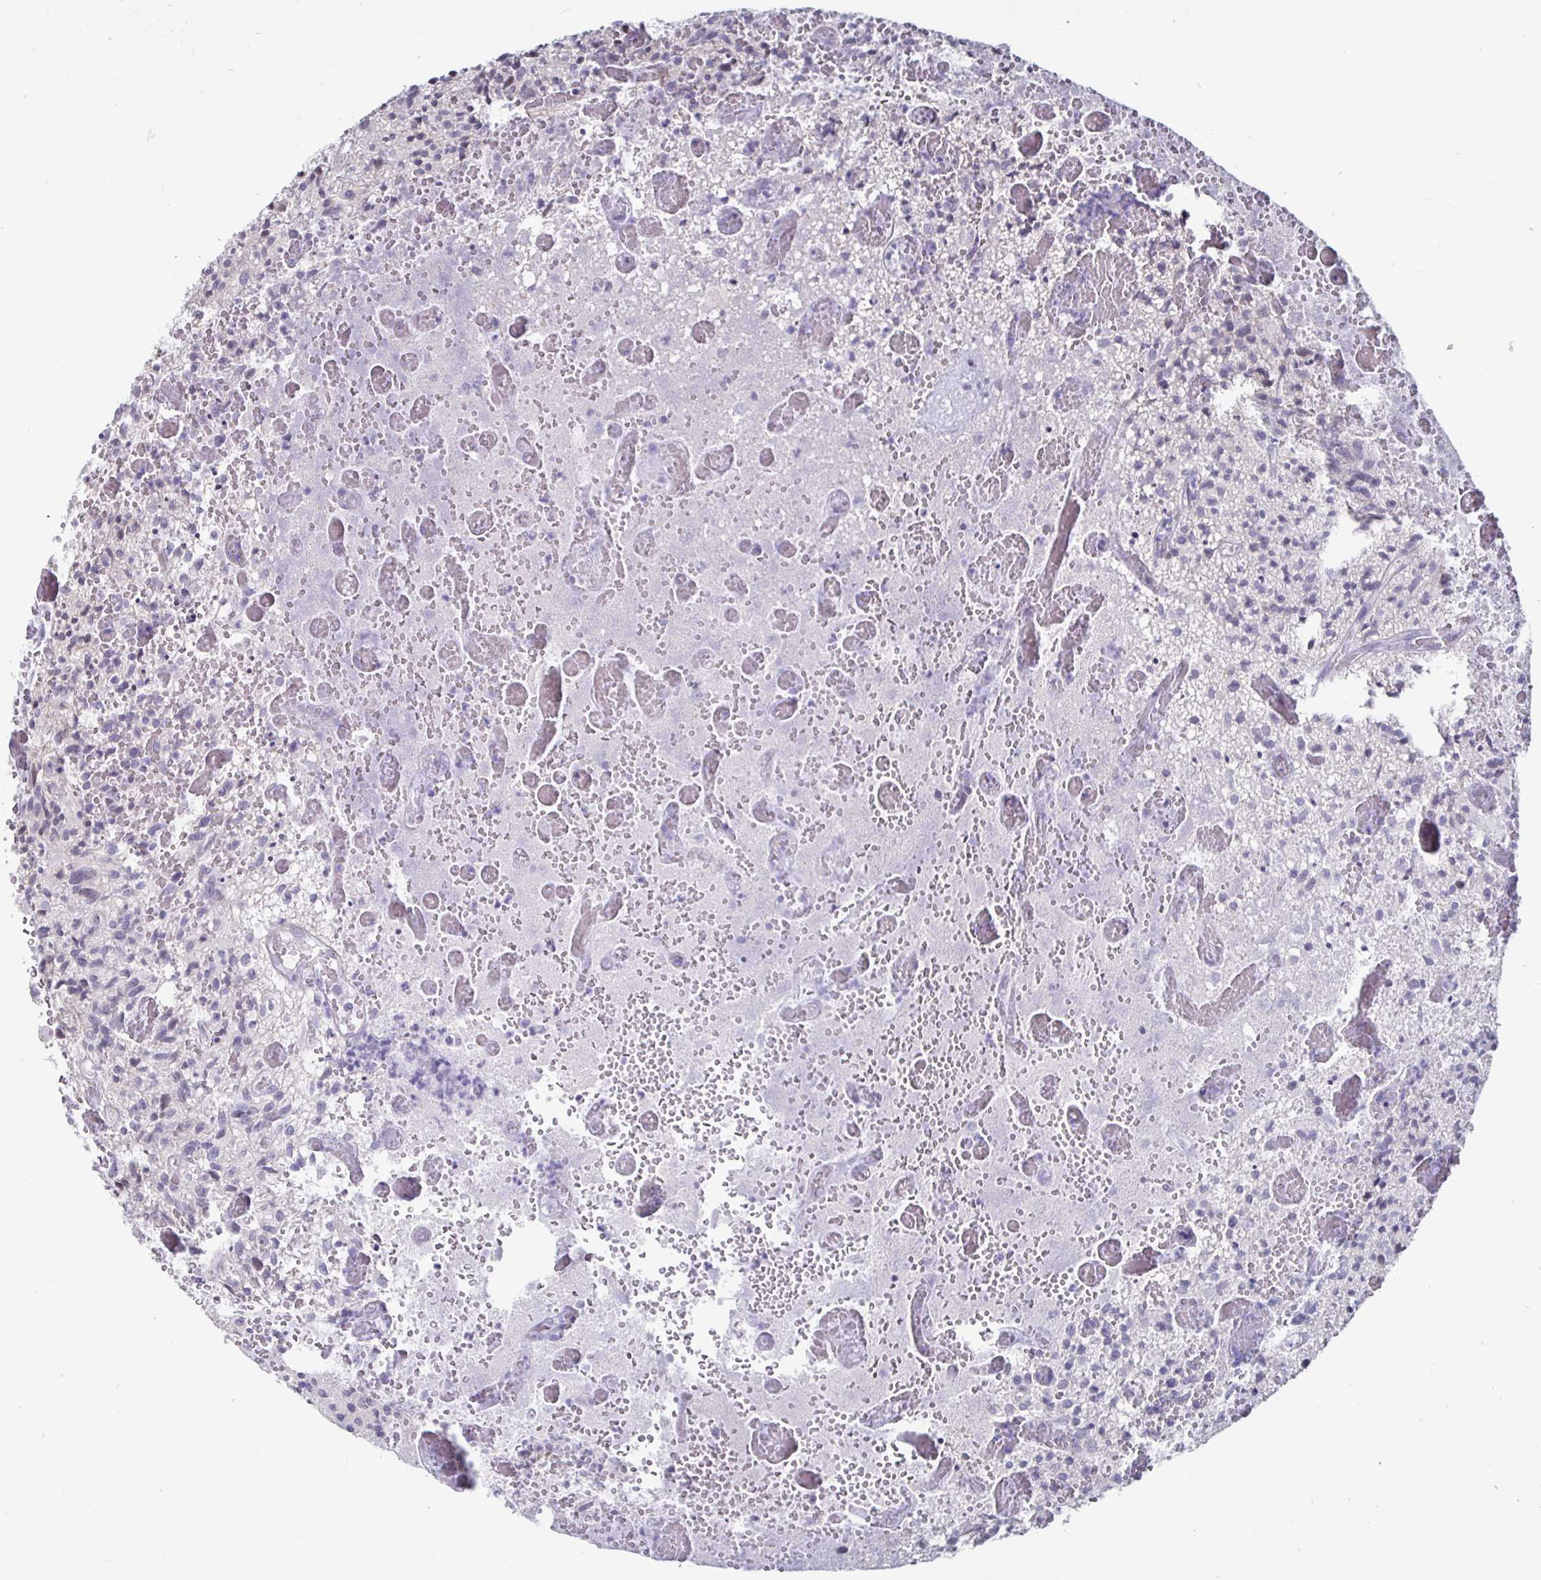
{"staining": {"intensity": "negative", "quantity": "none", "location": "none"}, "tissue": "glioma", "cell_type": "Tumor cells", "image_type": "cancer", "snomed": [{"axis": "morphology", "description": "Glioma, malignant, High grade"}, {"axis": "topography", "description": "Brain"}], "caption": "DAB immunohistochemical staining of human malignant high-grade glioma shows no significant expression in tumor cells.", "gene": "OOSP2", "patient": {"sex": "male", "age": 75}}